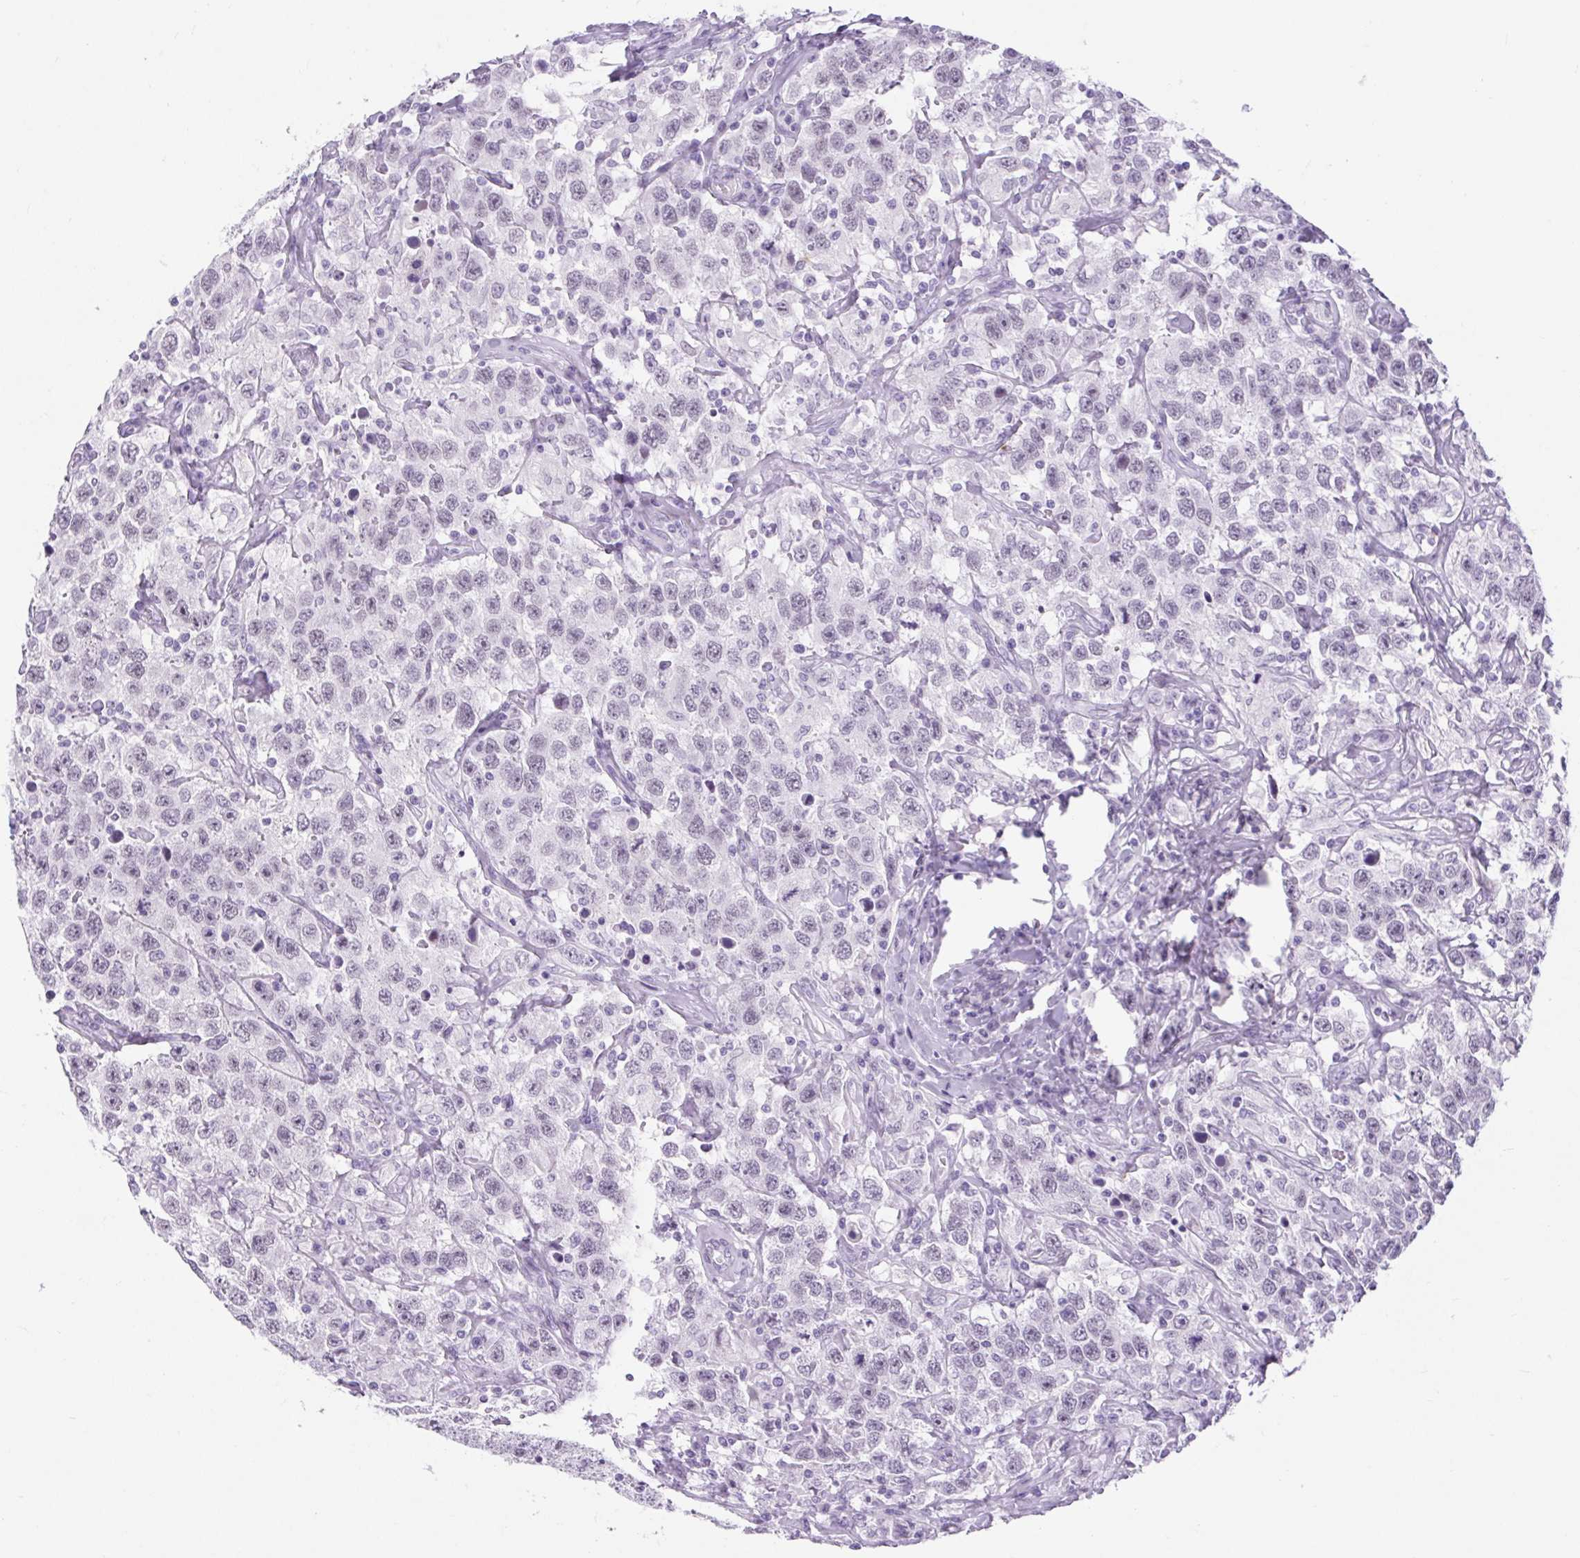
{"staining": {"intensity": "negative", "quantity": "none", "location": "none"}, "tissue": "testis cancer", "cell_type": "Tumor cells", "image_type": "cancer", "snomed": [{"axis": "morphology", "description": "Seminoma, NOS"}, {"axis": "topography", "description": "Testis"}], "caption": "An IHC photomicrograph of seminoma (testis) is shown. There is no staining in tumor cells of seminoma (testis).", "gene": "BCAS1", "patient": {"sex": "male", "age": 41}}